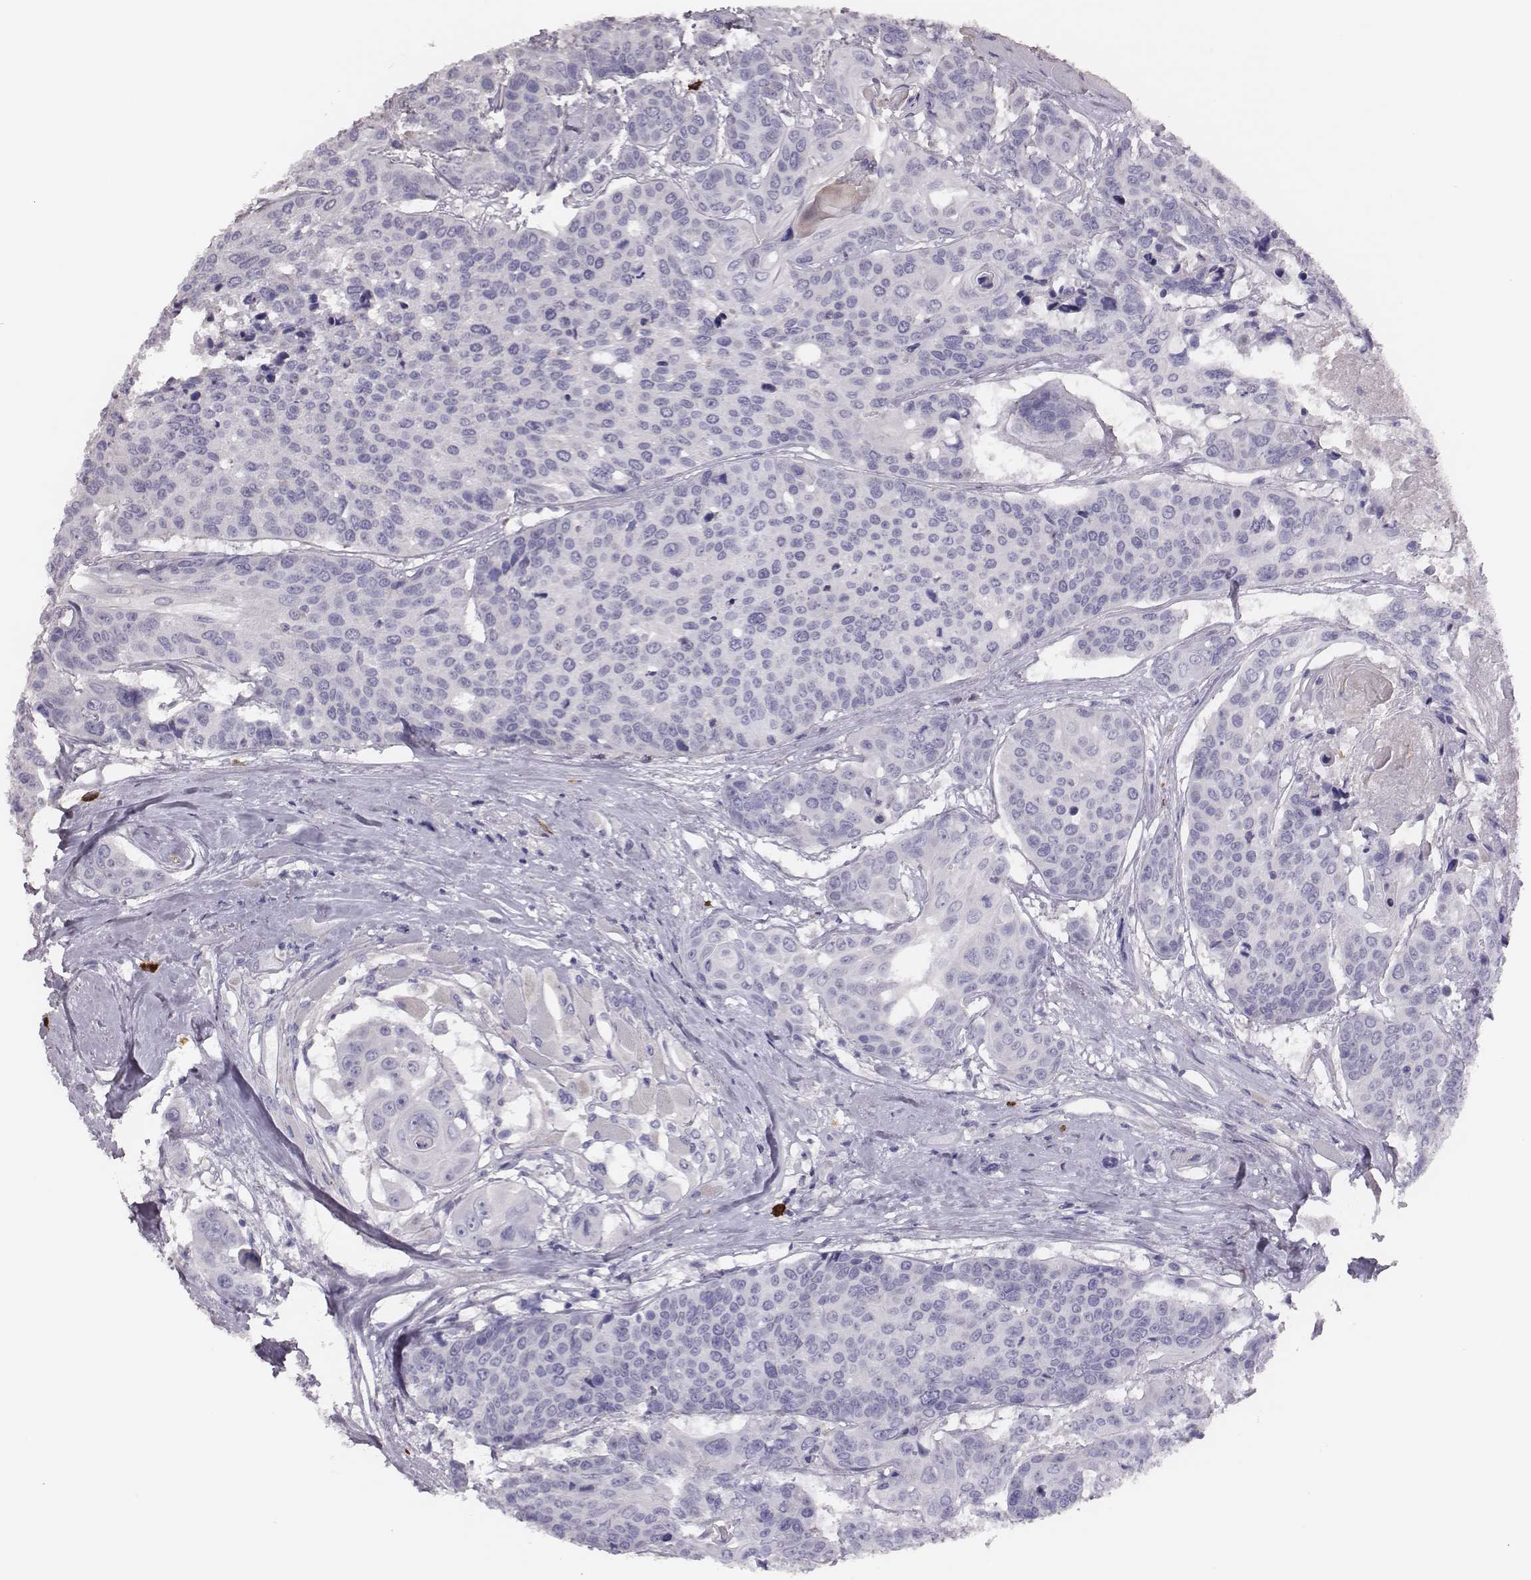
{"staining": {"intensity": "negative", "quantity": "none", "location": "none"}, "tissue": "head and neck cancer", "cell_type": "Tumor cells", "image_type": "cancer", "snomed": [{"axis": "morphology", "description": "Squamous cell carcinoma, NOS"}, {"axis": "topography", "description": "Oral tissue"}, {"axis": "topography", "description": "Head-Neck"}], "caption": "Histopathology image shows no protein positivity in tumor cells of squamous cell carcinoma (head and neck) tissue.", "gene": "P2RY10", "patient": {"sex": "male", "age": 56}}